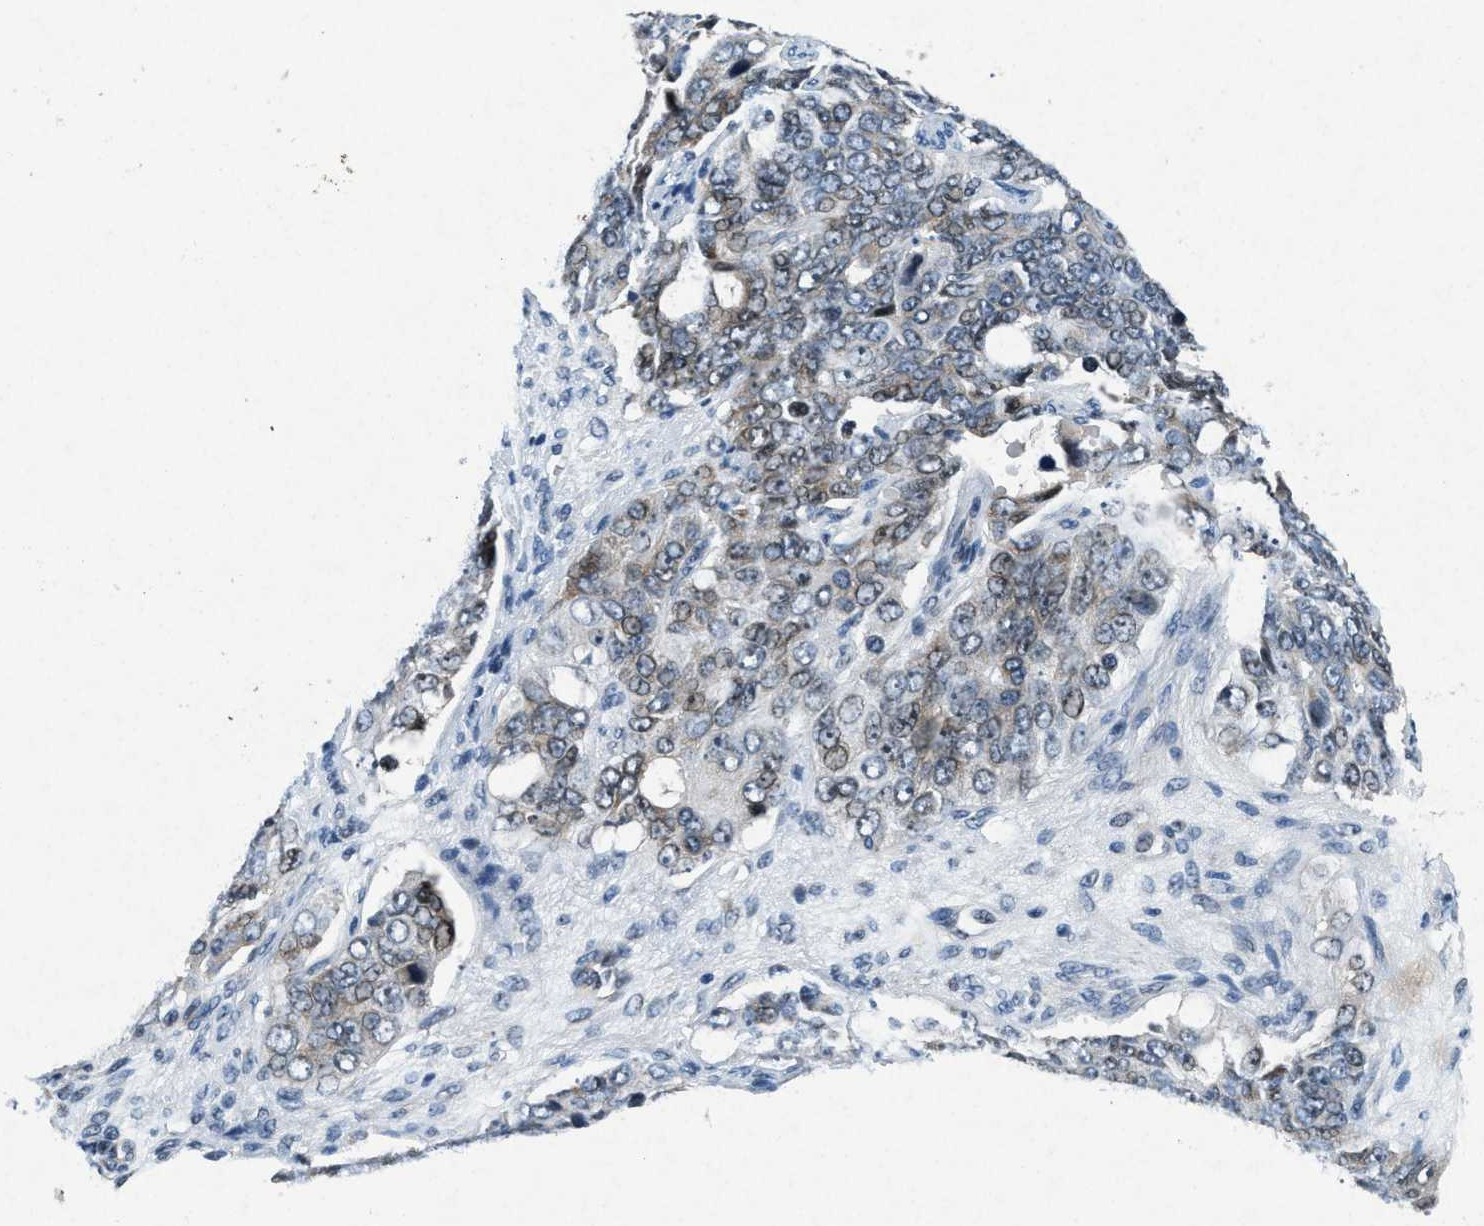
{"staining": {"intensity": "weak", "quantity": "<25%", "location": "cytoplasmic/membranous,nuclear"}, "tissue": "ovarian cancer", "cell_type": "Tumor cells", "image_type": "cancer", "snomed": [{"axis": "morphology", "description": "Carcinoma, endometroid"}, {"axis": "topography", "description": "Ovary"}], "caption": "Tumor cells show no significant positivity in endometroid carcinoma (ovarian). The staining was performed using DAB to visualize the protein expression in brown, while the nuclei were stained in blue with hematoxylin (Magnification: 20x).", "gene": "PHLDA1", "patient": {"sex": "female", "age": 51}}